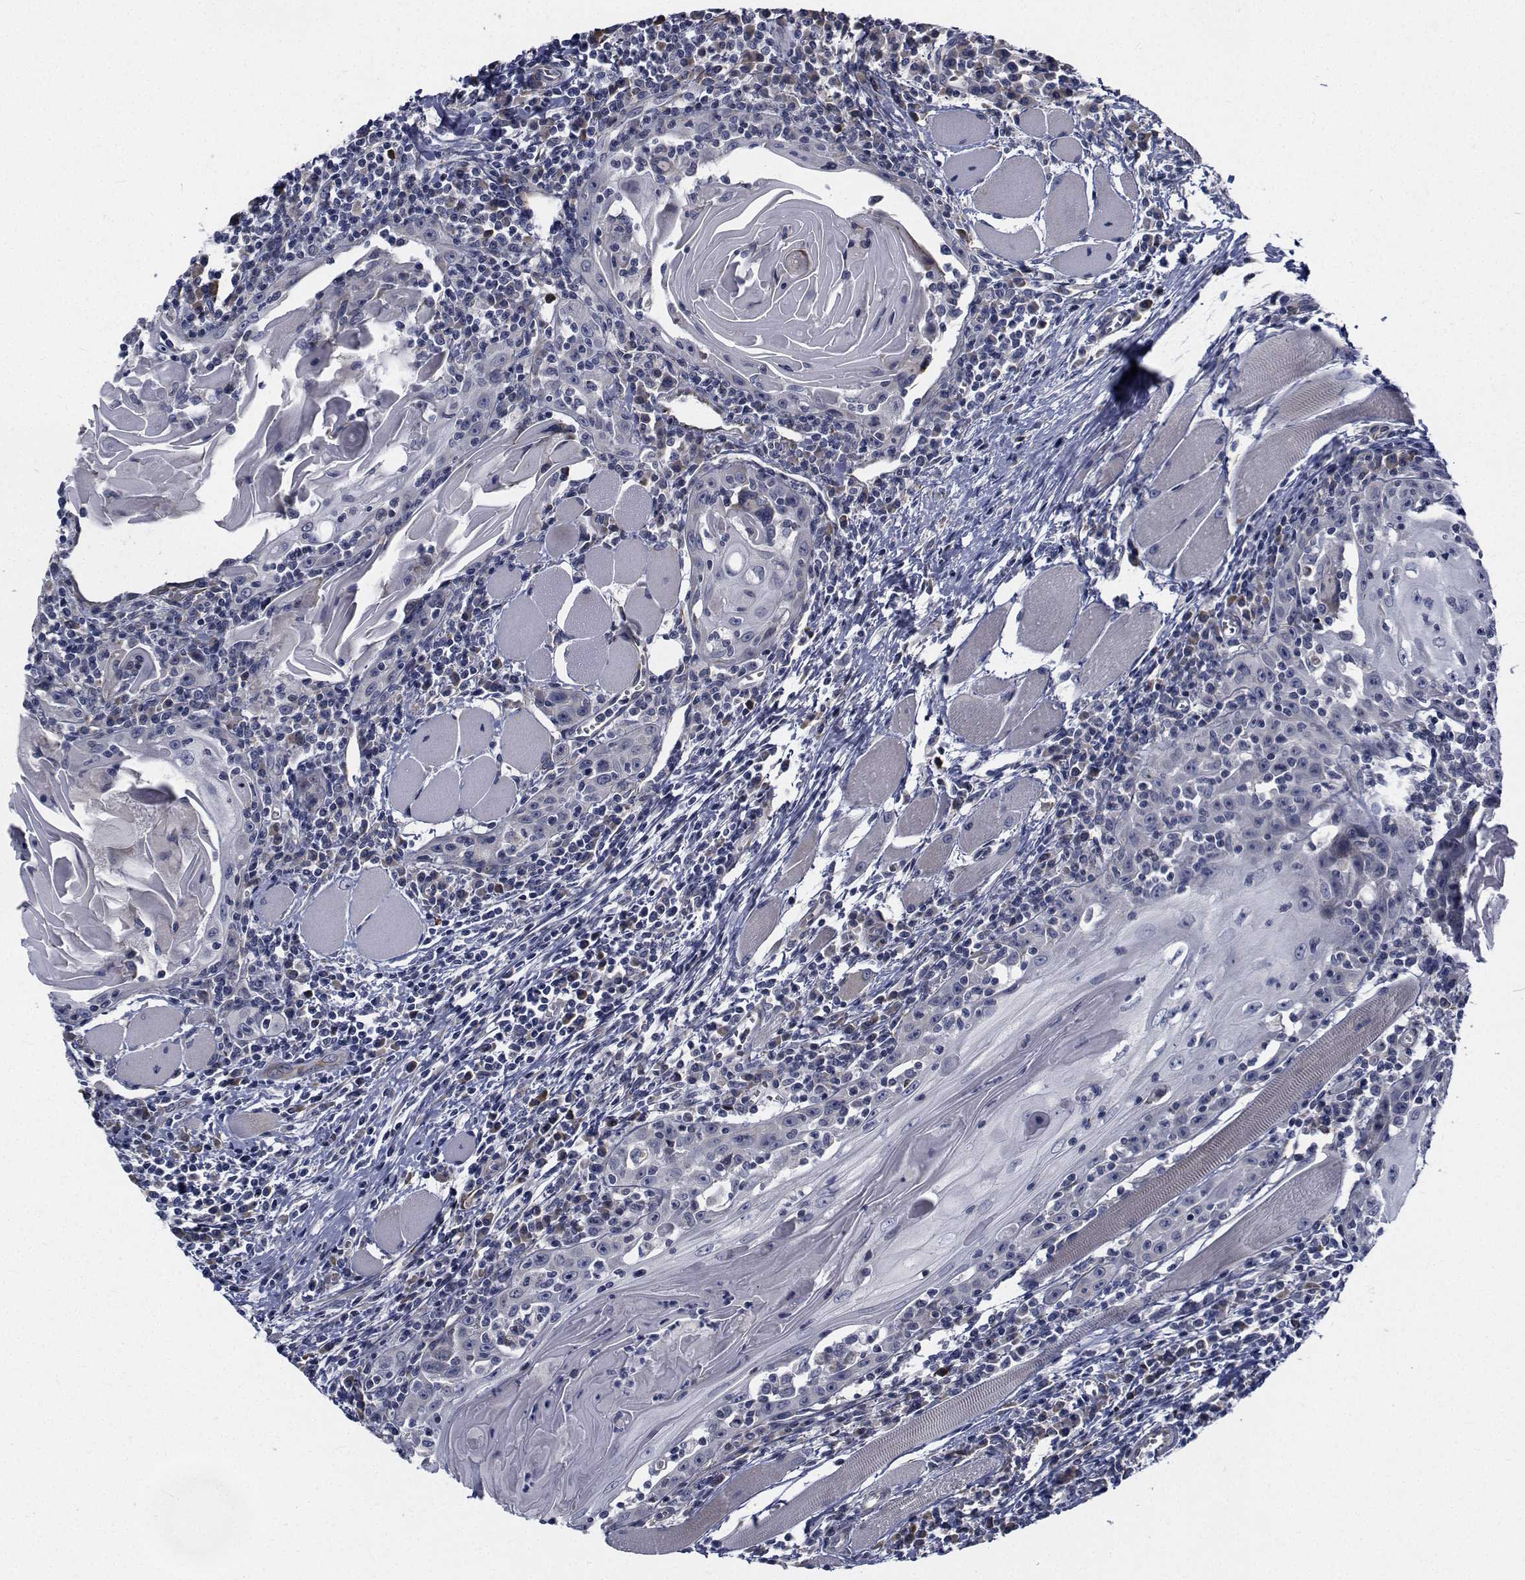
{"staining": {"intensity": "negative", "quantity": "none", "location": "none"}, "tissue": "head and neck cancer", "cell_type": "Tumor cells", "image_type": "cancer", "snomed": [{"axis": "morphology", "description": "Normal tissue, NOS"}, {"axis": "morphology", "description": "Squamous cell carcinoma, NOS"}, {"axis": "topography", "description": "Oral tissue"}, {"axis": "topography", "description": "Head-Neck"}], "caption": "IHC micrograph of neoplastic tissue: human head and neck cancer (squamous cell carcinoma) stained with DAB demonstrates no significant protein staining in tumor cells. (DAB (3,3'-diaminobenzidine) immunohistochemistry (IHC), high magnification).", "gene": "TTBK1", "patient": {"sex": "male", "age": 52}}